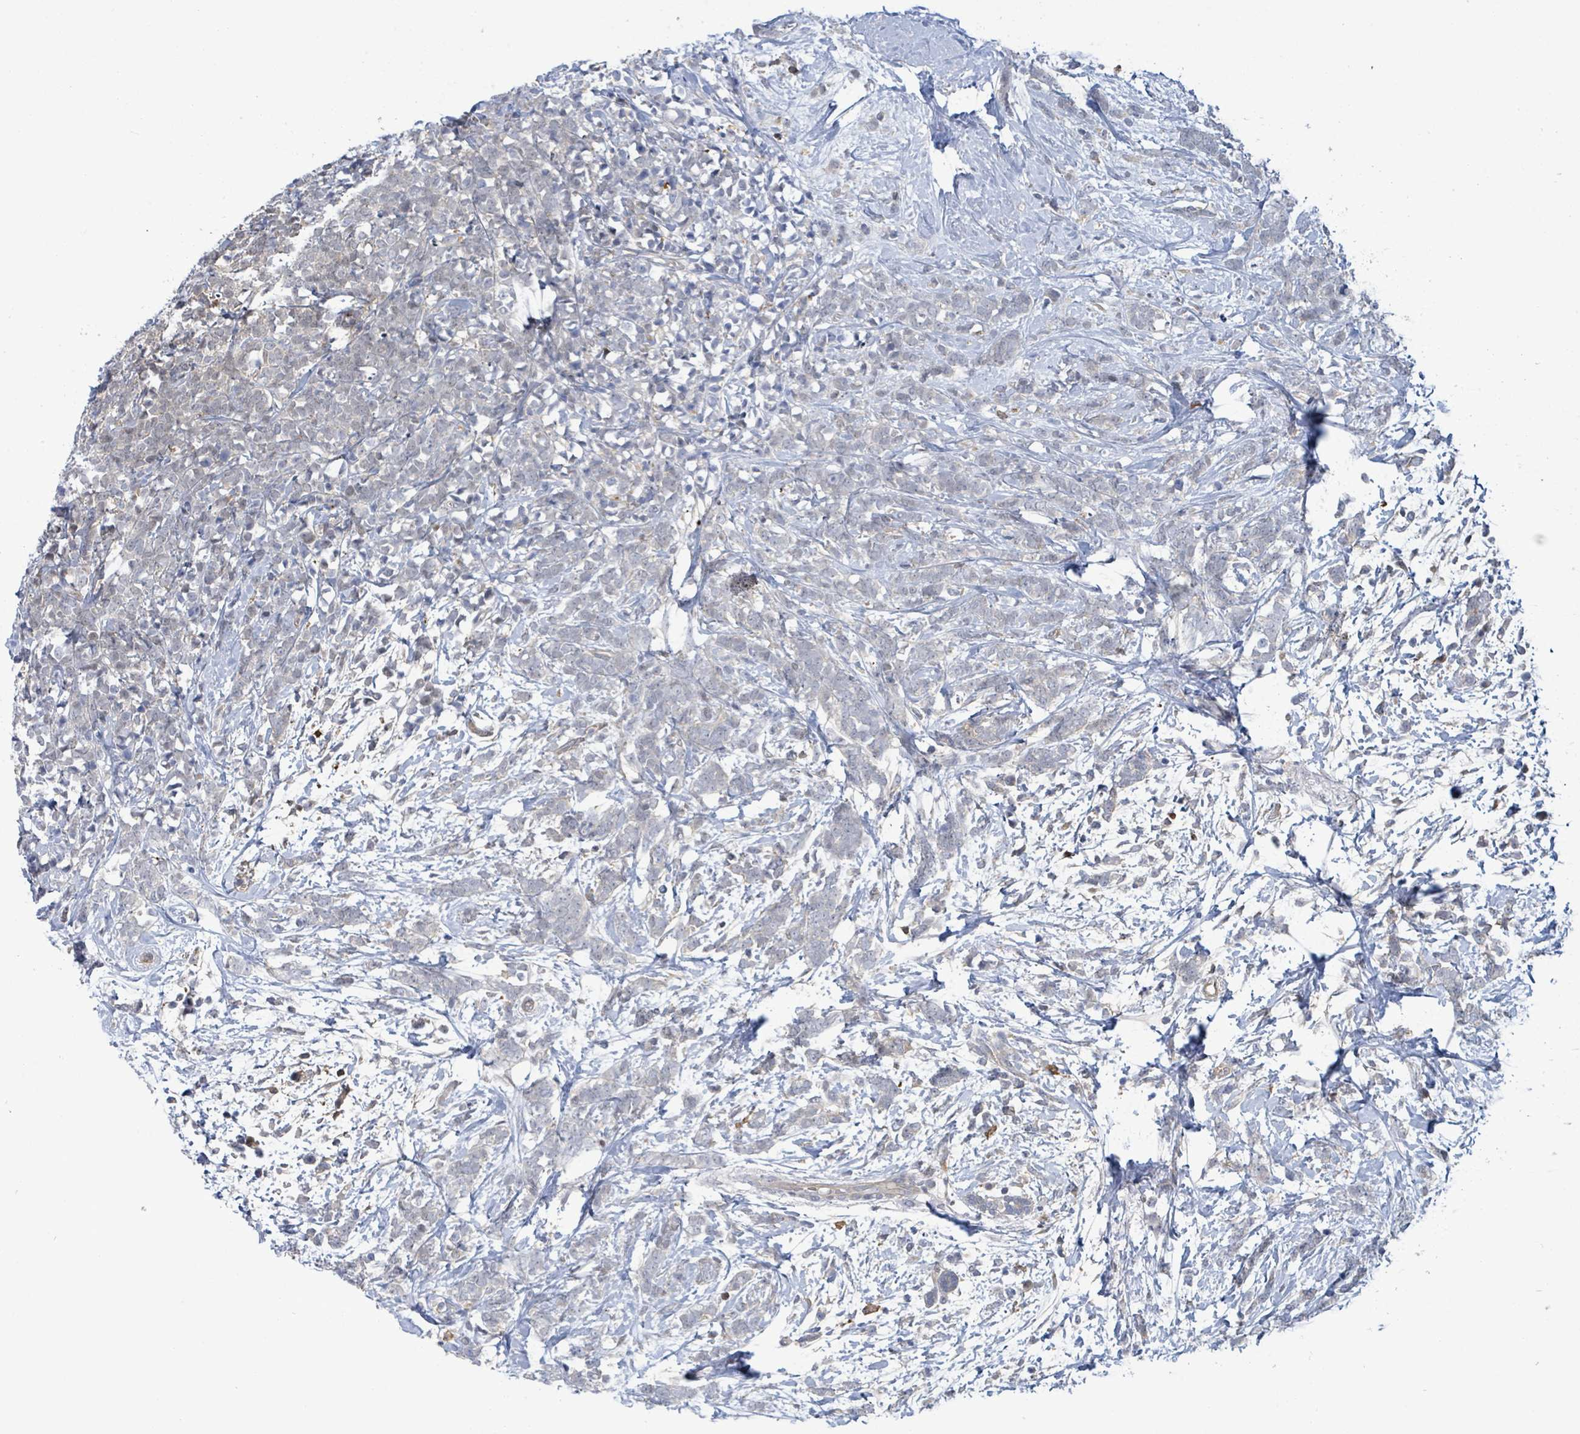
{"staining": {"intensity": "negative", "quantity": "none", "location": "none"}, "tissue": "breast cancer", "cell_type": "Tumor cells", "image_type": "cancer", "snomed": [{"axis": "morphology", "description": "Lobular carcinoma"}, {"axis": "topography", "description": "Breast"}], "caption": "This is an immunohistochemistry photomicrograph of breast lobular carcinoma. There is no expression in tumor cells.", "gene": "PGAM1", "patient": {"sex": "female", "age": 58}}